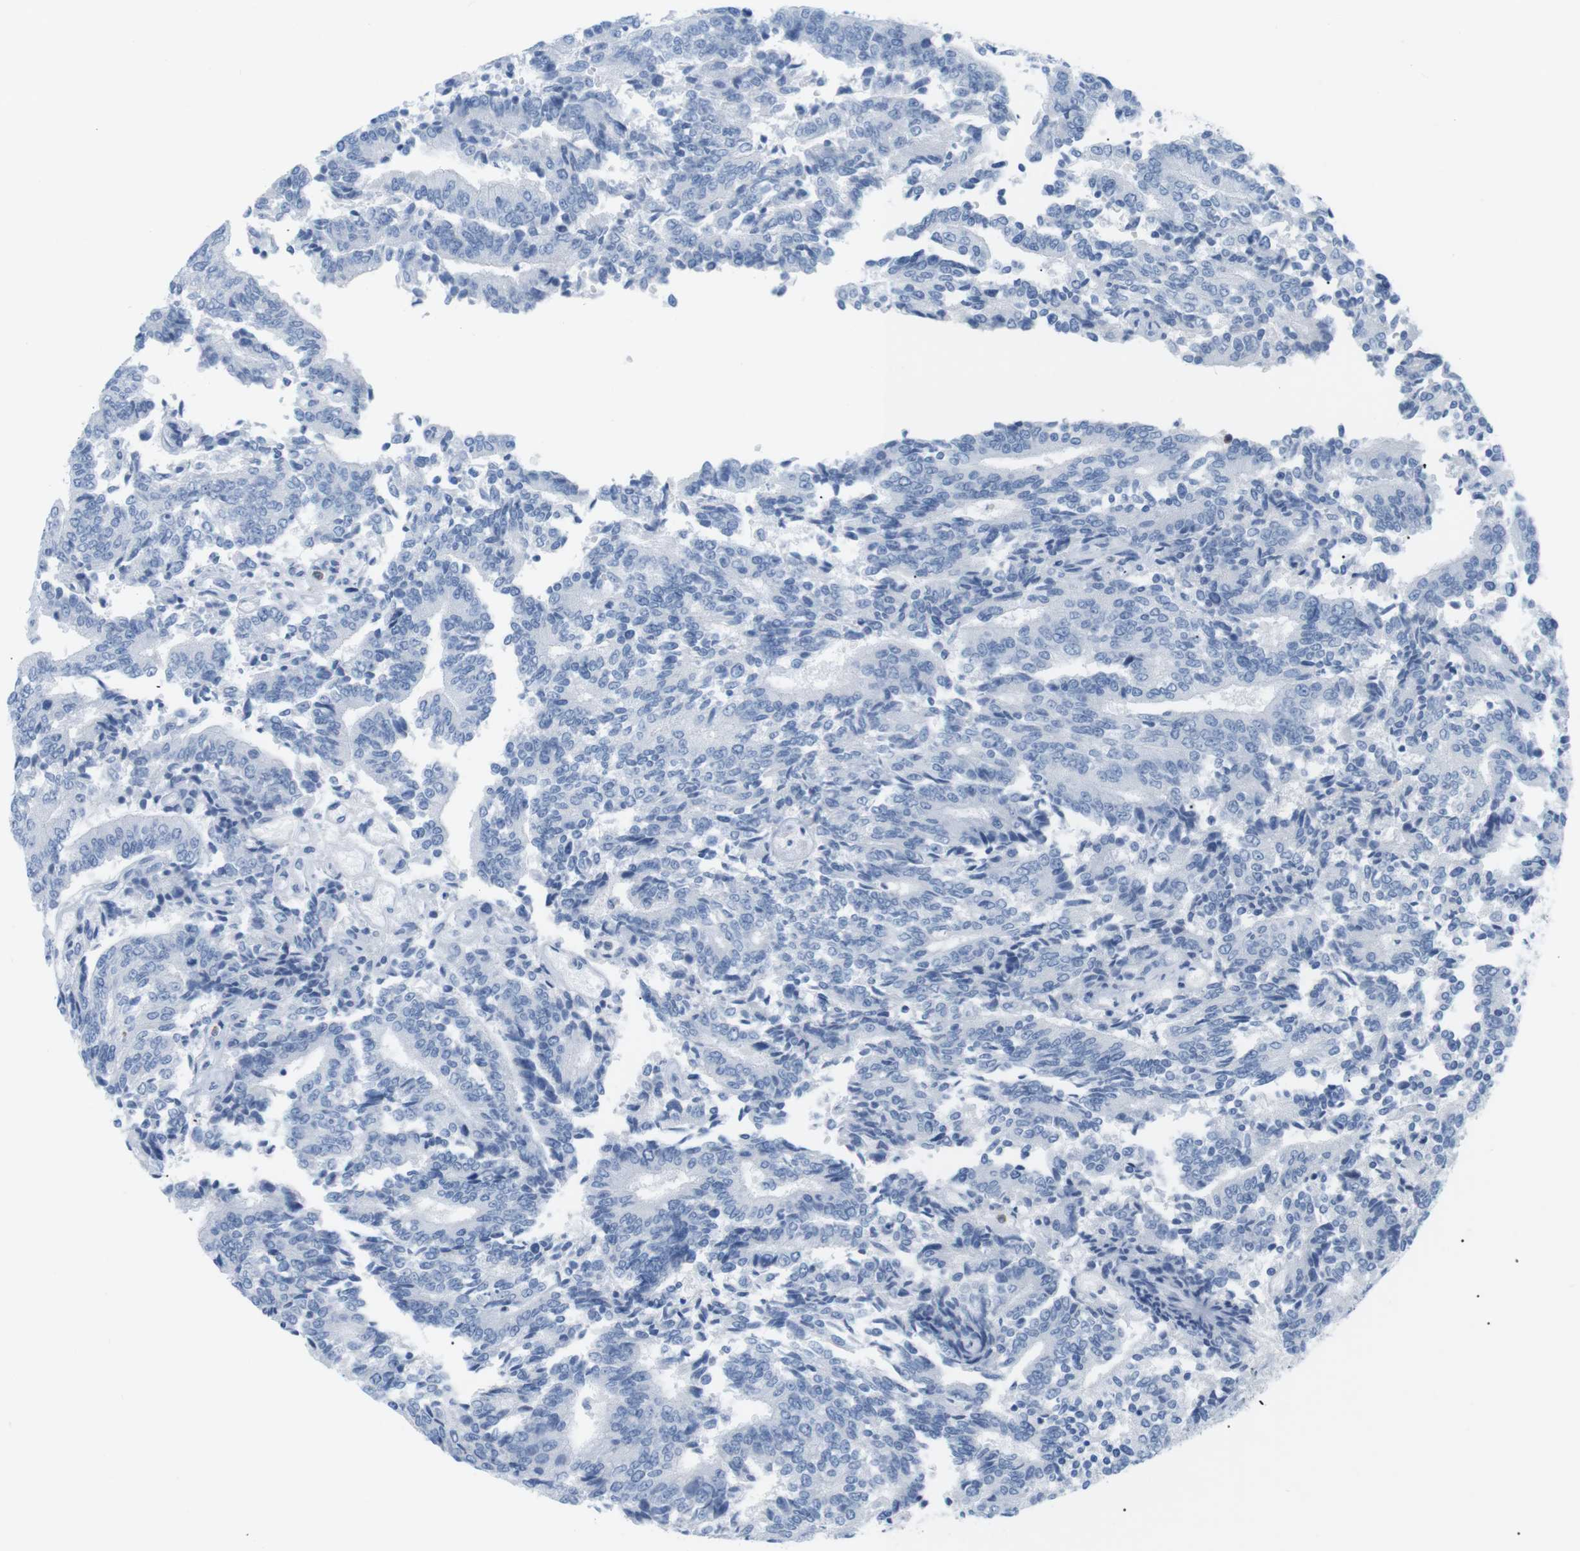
{"staining": {"intensity": "negative", "quantity": "none", "location": "none"}, "tissue": "prostate cancer", "cell_type": "Tumor cells", "image_type": "cancer", "snomed": [{"axis": "morphology", "description": "Normal tissue, NOS"}, {"axis": "morphology", "description": "Adenocarcinoma, High grade"}, {"axis": "topography", "description": "Prostate"}, {"axis": "topography", "description": "Seminal veicle"}], "caption": "Image shows no protein positivity in tumor cells of prostate cancer (high-grade adenocarcinoma) tissue.", "gene": "HBG2", "patient": {"sex": "male", "age": 55}}